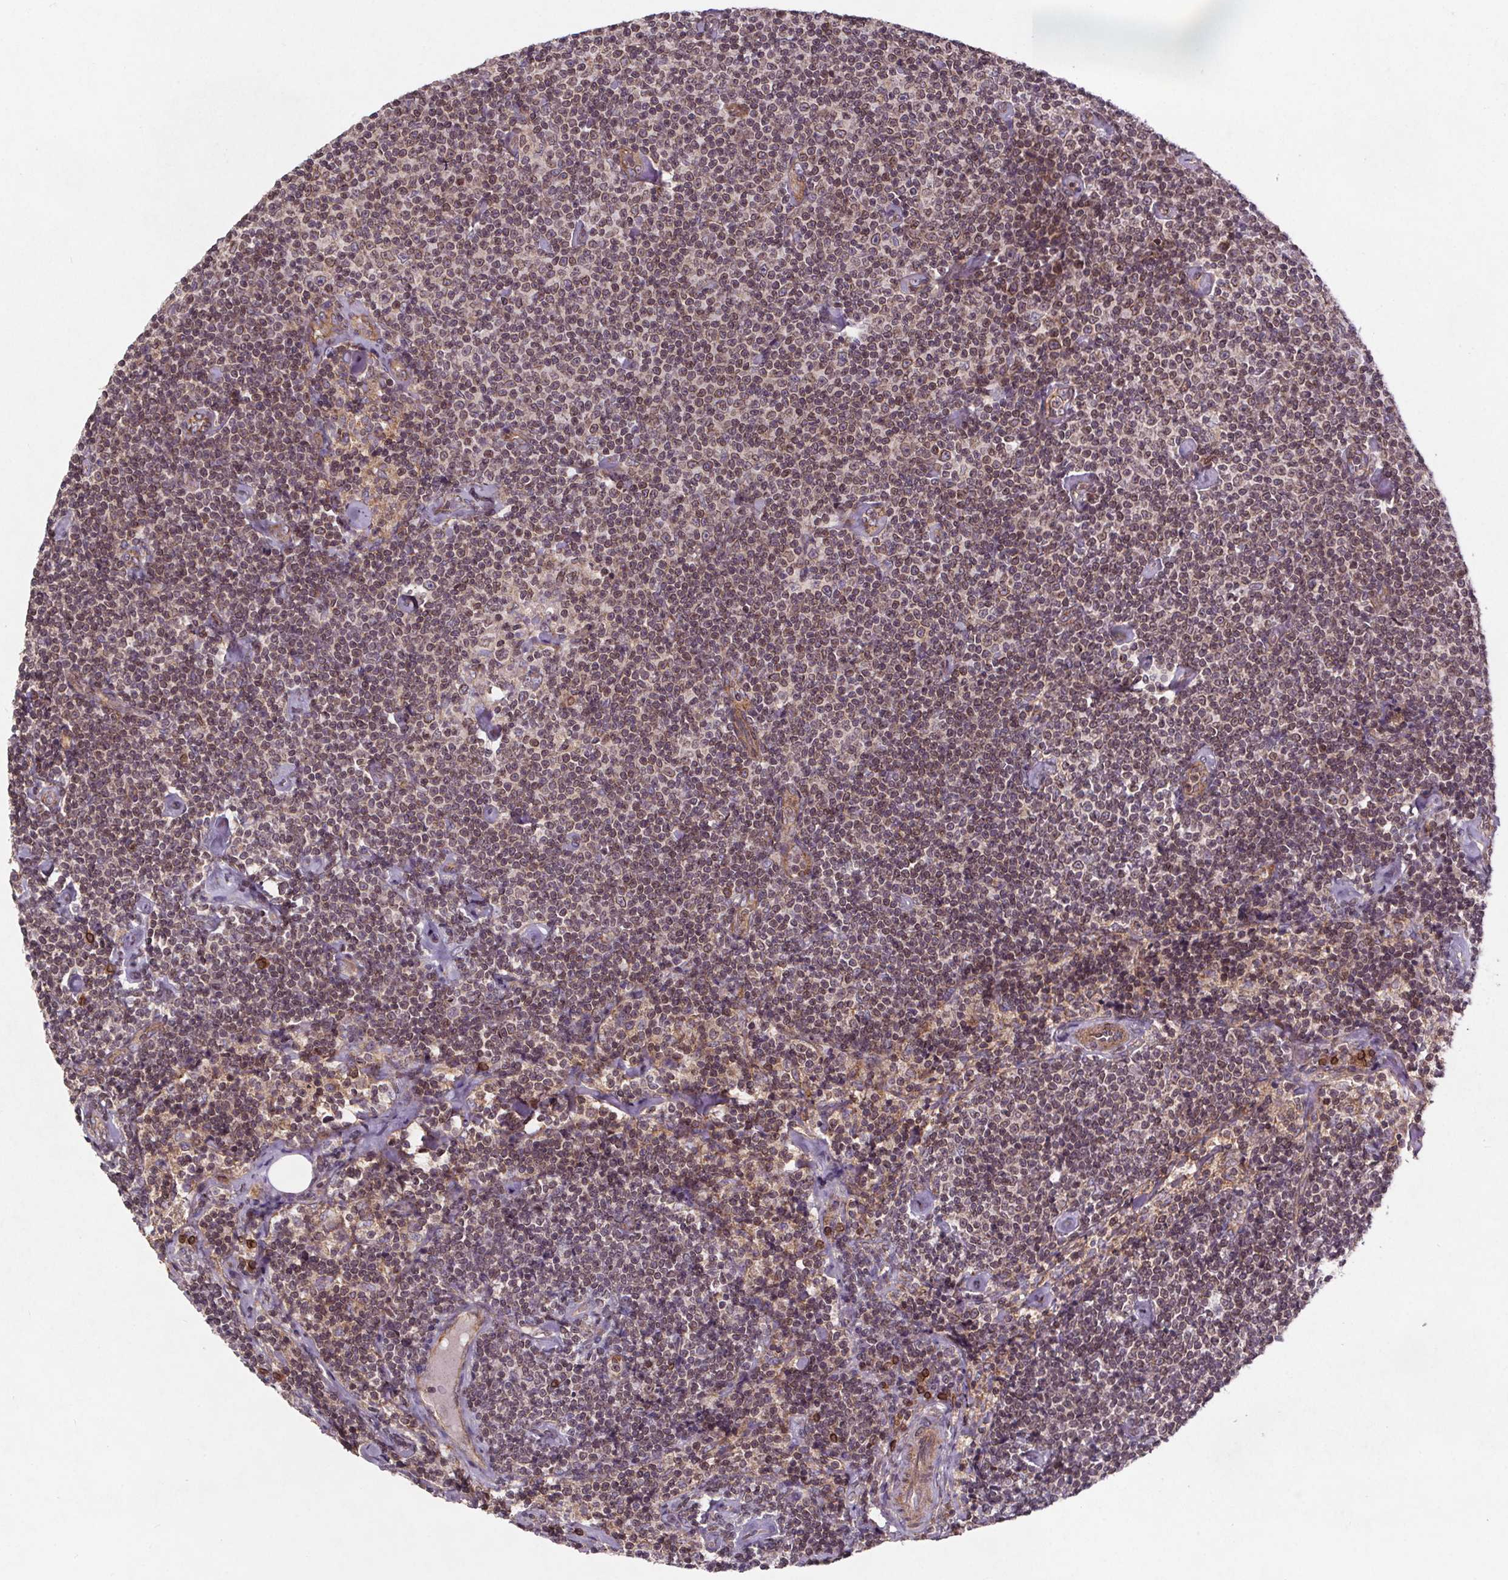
{"staining": {"intensity": "weak", "quantity": ">75%", "location": "cytoplasmic/membranous,nuclear"}, "tissue": "lymphoma", "cell_type": "Tumor cells", "image_type": "cancer", "snomed": [{"axis": "morphology", "description": "Malignant lymphoma, non-Hodgkin's type, Low grade"}, {"axis": "topography", "description": "Lymph node"}], "caption": "Approximately >75% of tumor cells in low-grade malignant lymphoma, non-Hodgkin's type display weak cytoplasmic/membranous and nuclear protein staining as visualized by brown immunohistochemical staining.", "gene": "STRN3", "patient": {"sex": "male", "age": 81}}